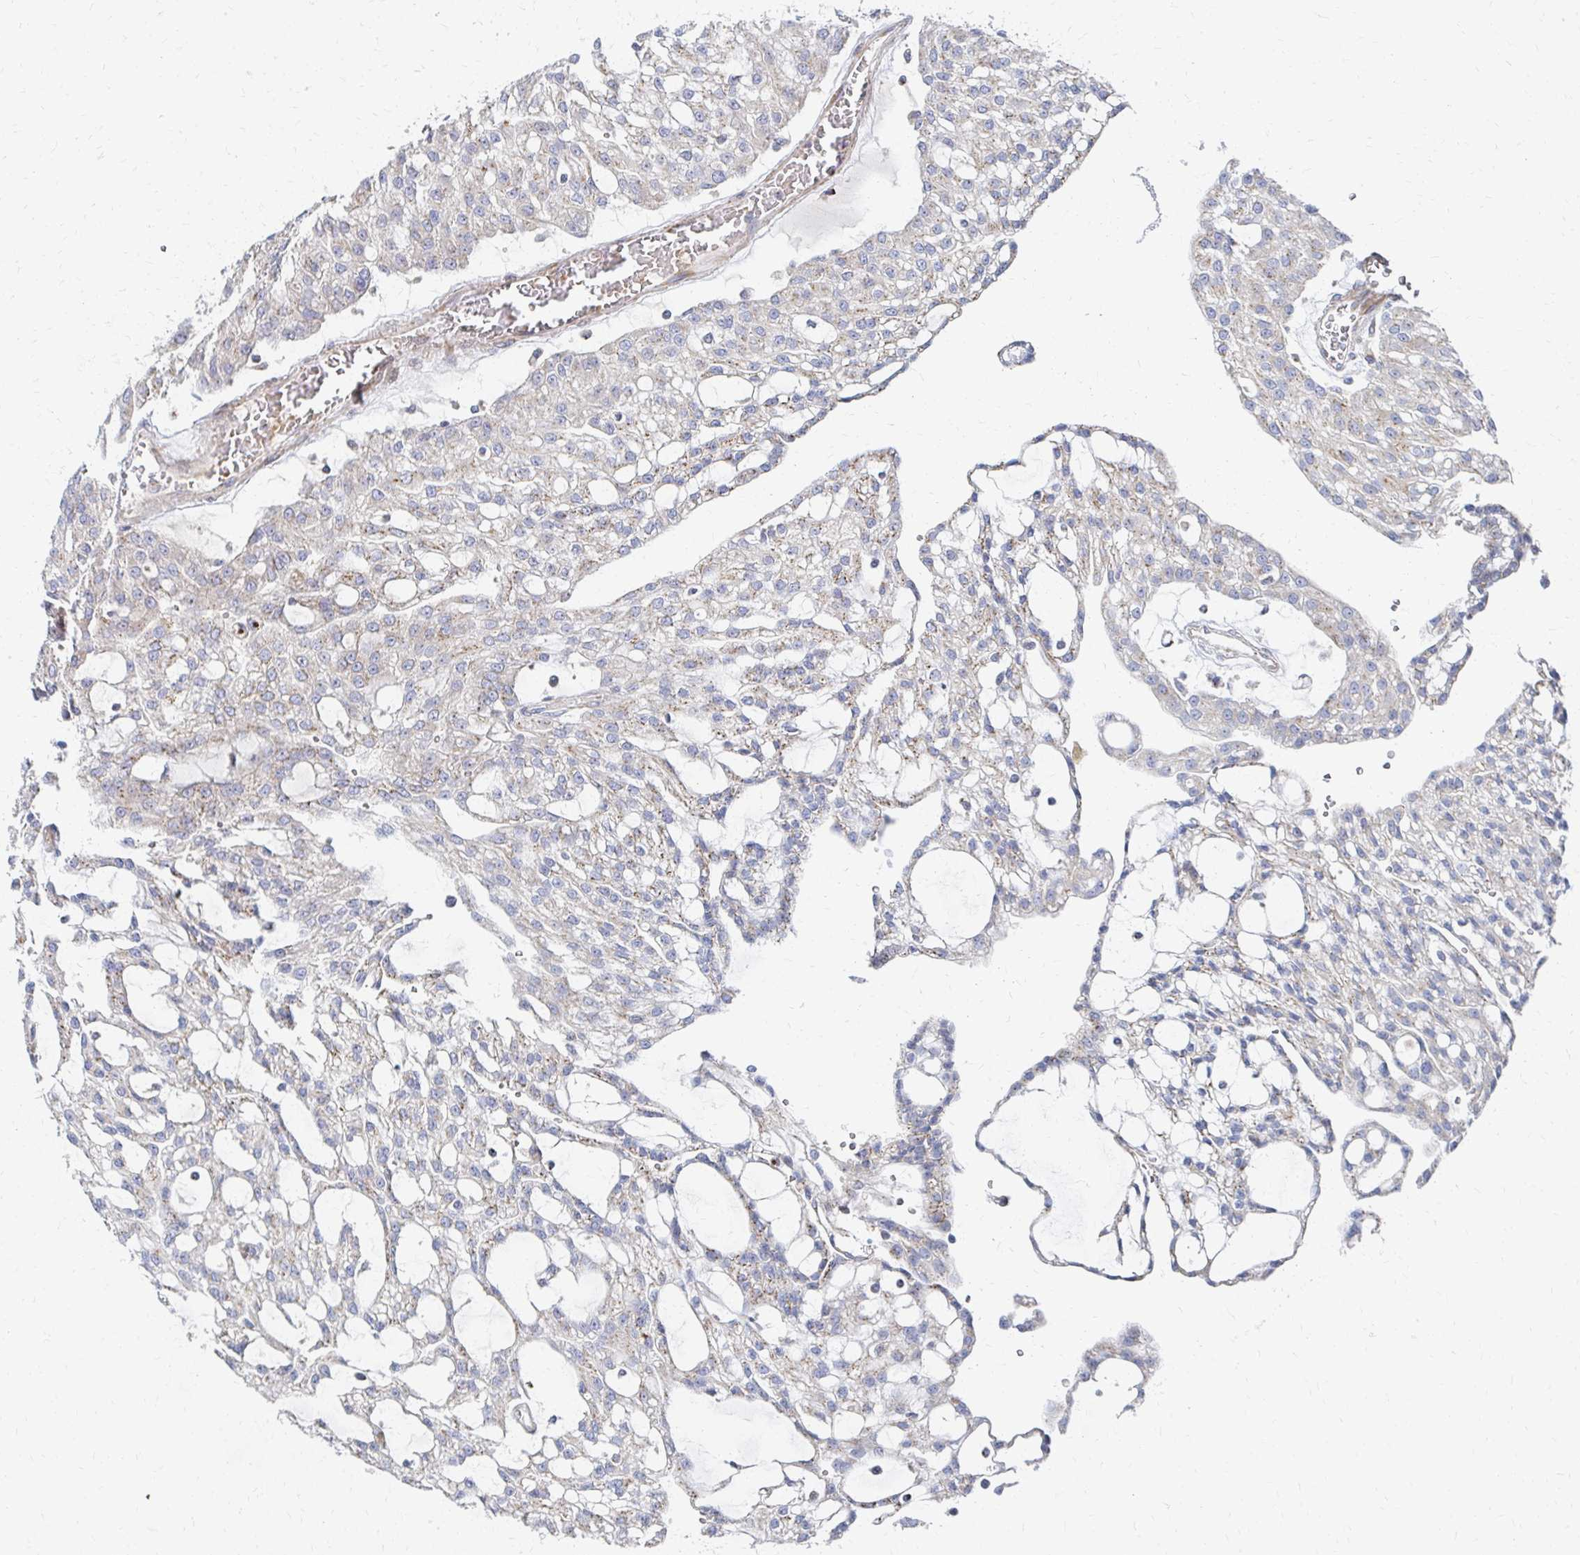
{"staining": {"intensity": "weak", "quantity": "<25%", "location": "cytoplasmic/membranous"}, "tissue": "renal cancer", "cell_type": "Tumor cells", "image_type": "cancer", "snomed": [{"axis": "morphology", "description": "Adenocarcinoma, NOS"}, {"axis": "topography", "description": "Kidney"}], "caption": "The photomicrograph shows no staining of tumor cells in adenocarcinoma (renal).", "gene": "MAN1A1", "patient": {"sex": "male", "age": 63}}